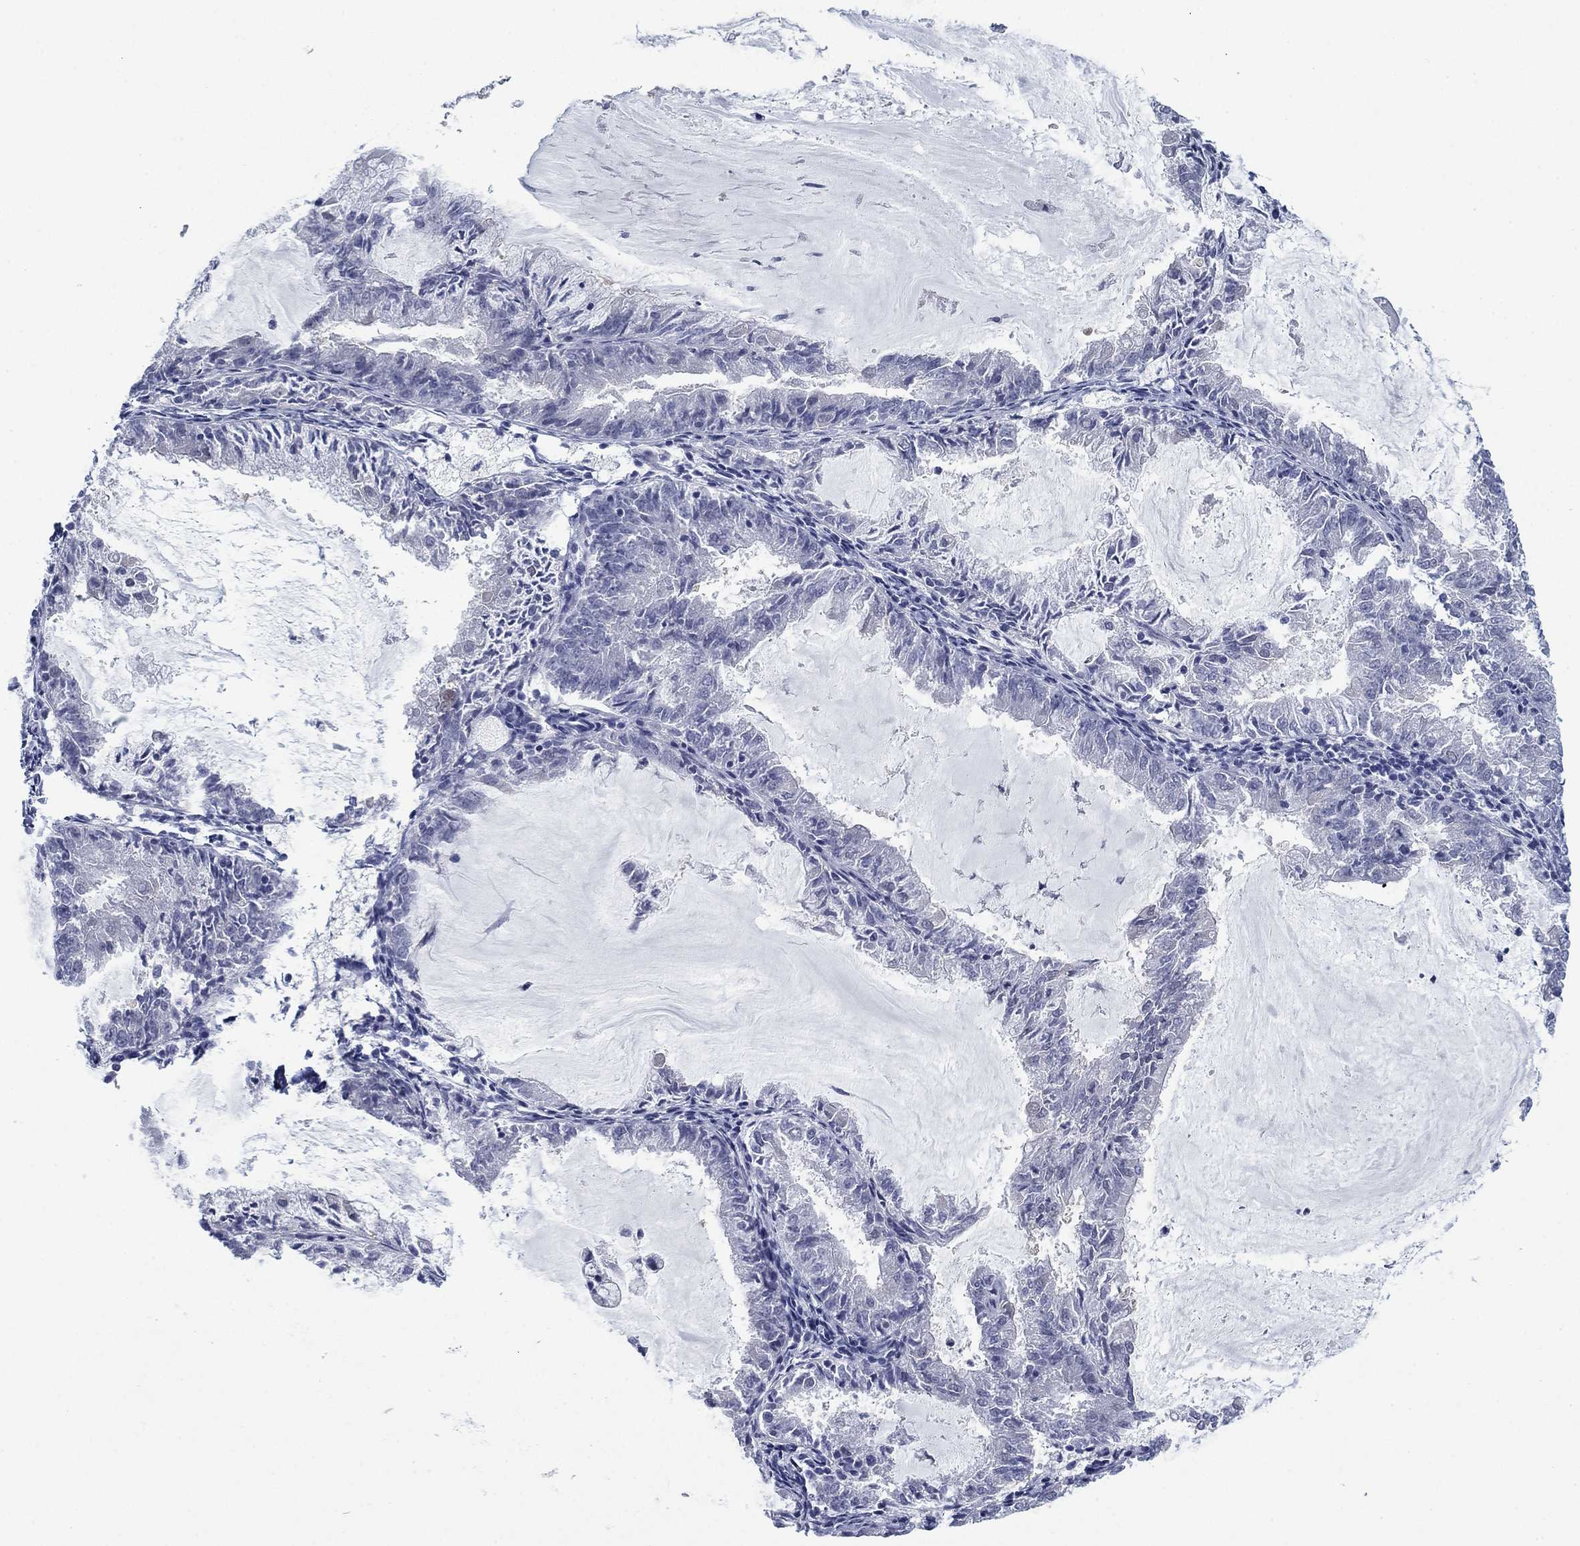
{"staining": {"intensity": "negative", "quantity": "none", "location": "none"}, "tissue": "endometrial cancer", "cell_type": "Tumor cells", "image_type": "cancer", "snomed": [{"axis": "morphology", "description": "Adenocarcinoma, NOS"}, {"axis": "topography", "description": "Endometrium"}], "caption": "Adenocarcinoma (endometrial) stained for a protein using IHC exhibits no staining tumor cells.", "gene": "DNAL1", "patient": {"sex": "female", "age": 57}}